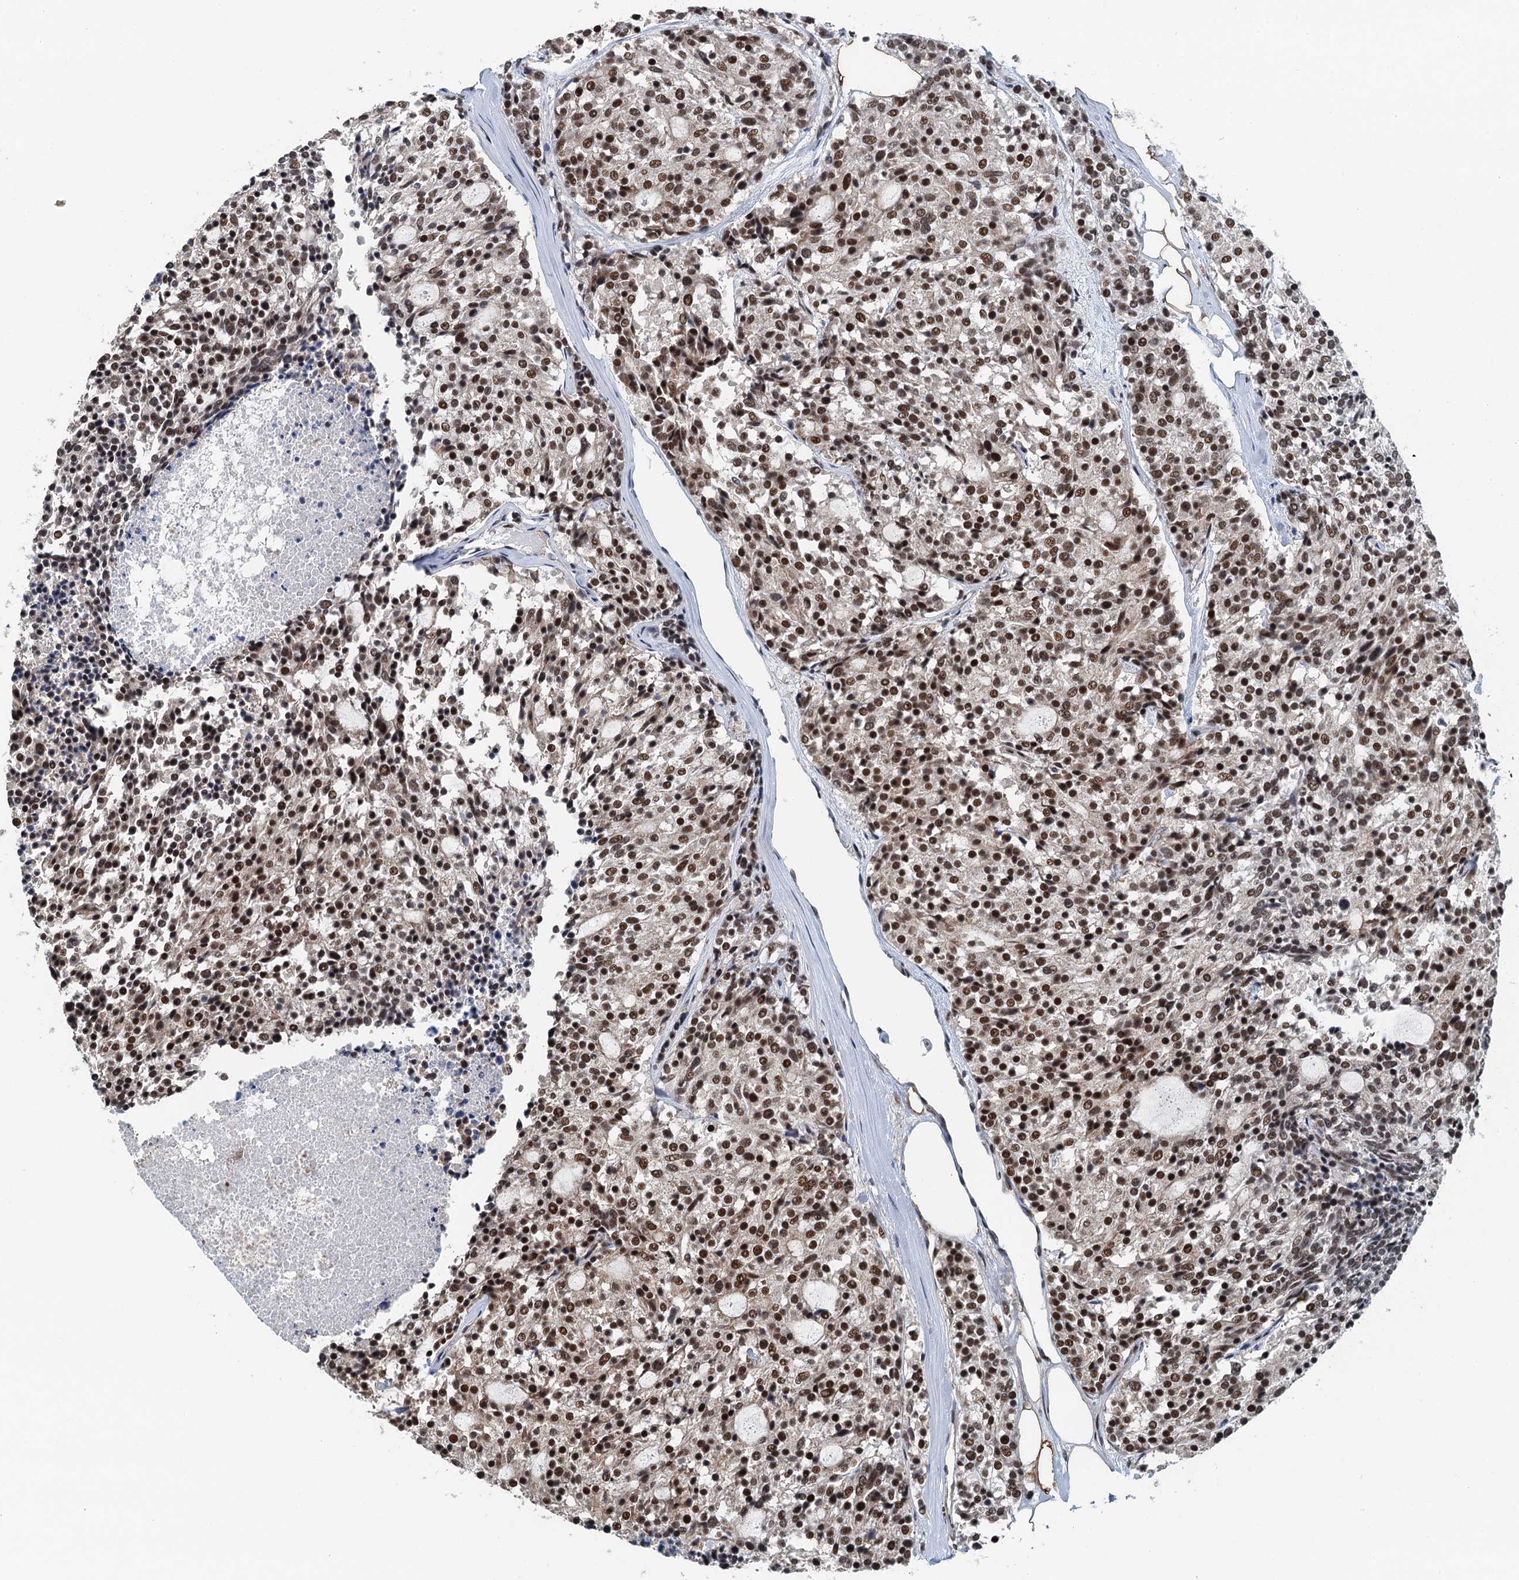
{"staining": {"intensity": "strong", "quantity": ">75%", "location": "nuclear"}, "tissue": "carcinoid", "cell_type": "Tumor cells", "image_type": "cancer", "snomed": [{"axis": "morphology", "description": "Carcinoid, malignant, NOS"}, {"axis": "topography", "description": "Pancreas"}], "caption": "Human carcinoid stained for a protein (brown) demonstrates strong nuclear positive staining in about >75% of tumor cells.", "gene": "MTA3", "patient": {"sex": "female", "age": 54}}